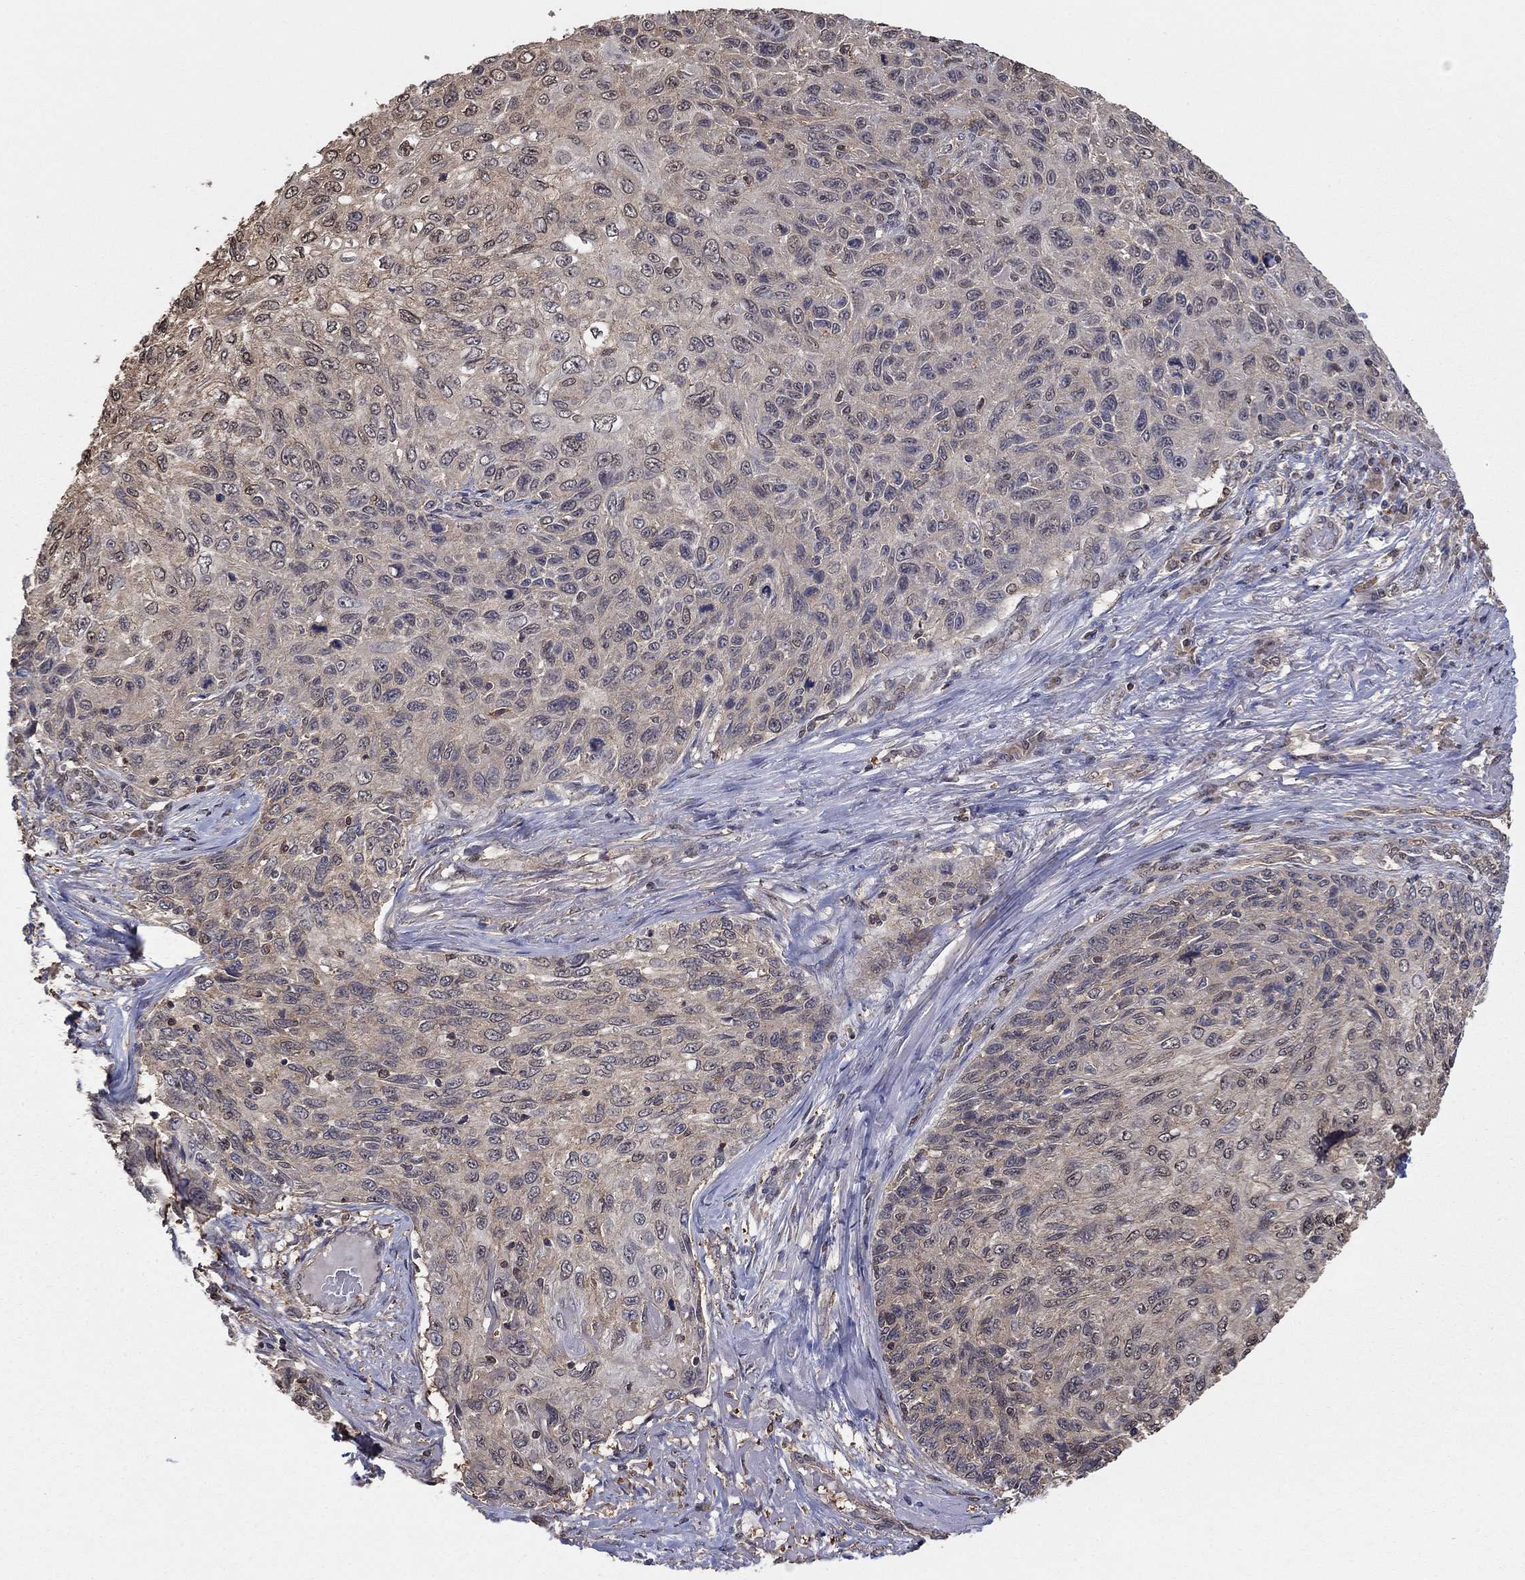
{"staining": {"intensity": "weak", "quantity": "<25%", "location": "cytoplasmic/membranous"}, "tissue": "skin cancer", "cell_type": "Tumor cells", "image_type": "cancer", "snomed": [{"axis": "morphology", "description": "Squamous cell carcinoma, NOS"}, {"axis": "topography", "description": "Skin"}], "caption": "Immunohistochemistry (IHC) micrograph of neoplastic tissue: skin cancer (squamous cell carcinoma) stained with DAB displays no significant protein expression in tumor cells.", "gene": "RNF114", "patient": {"sex": "male", "age": 92}}